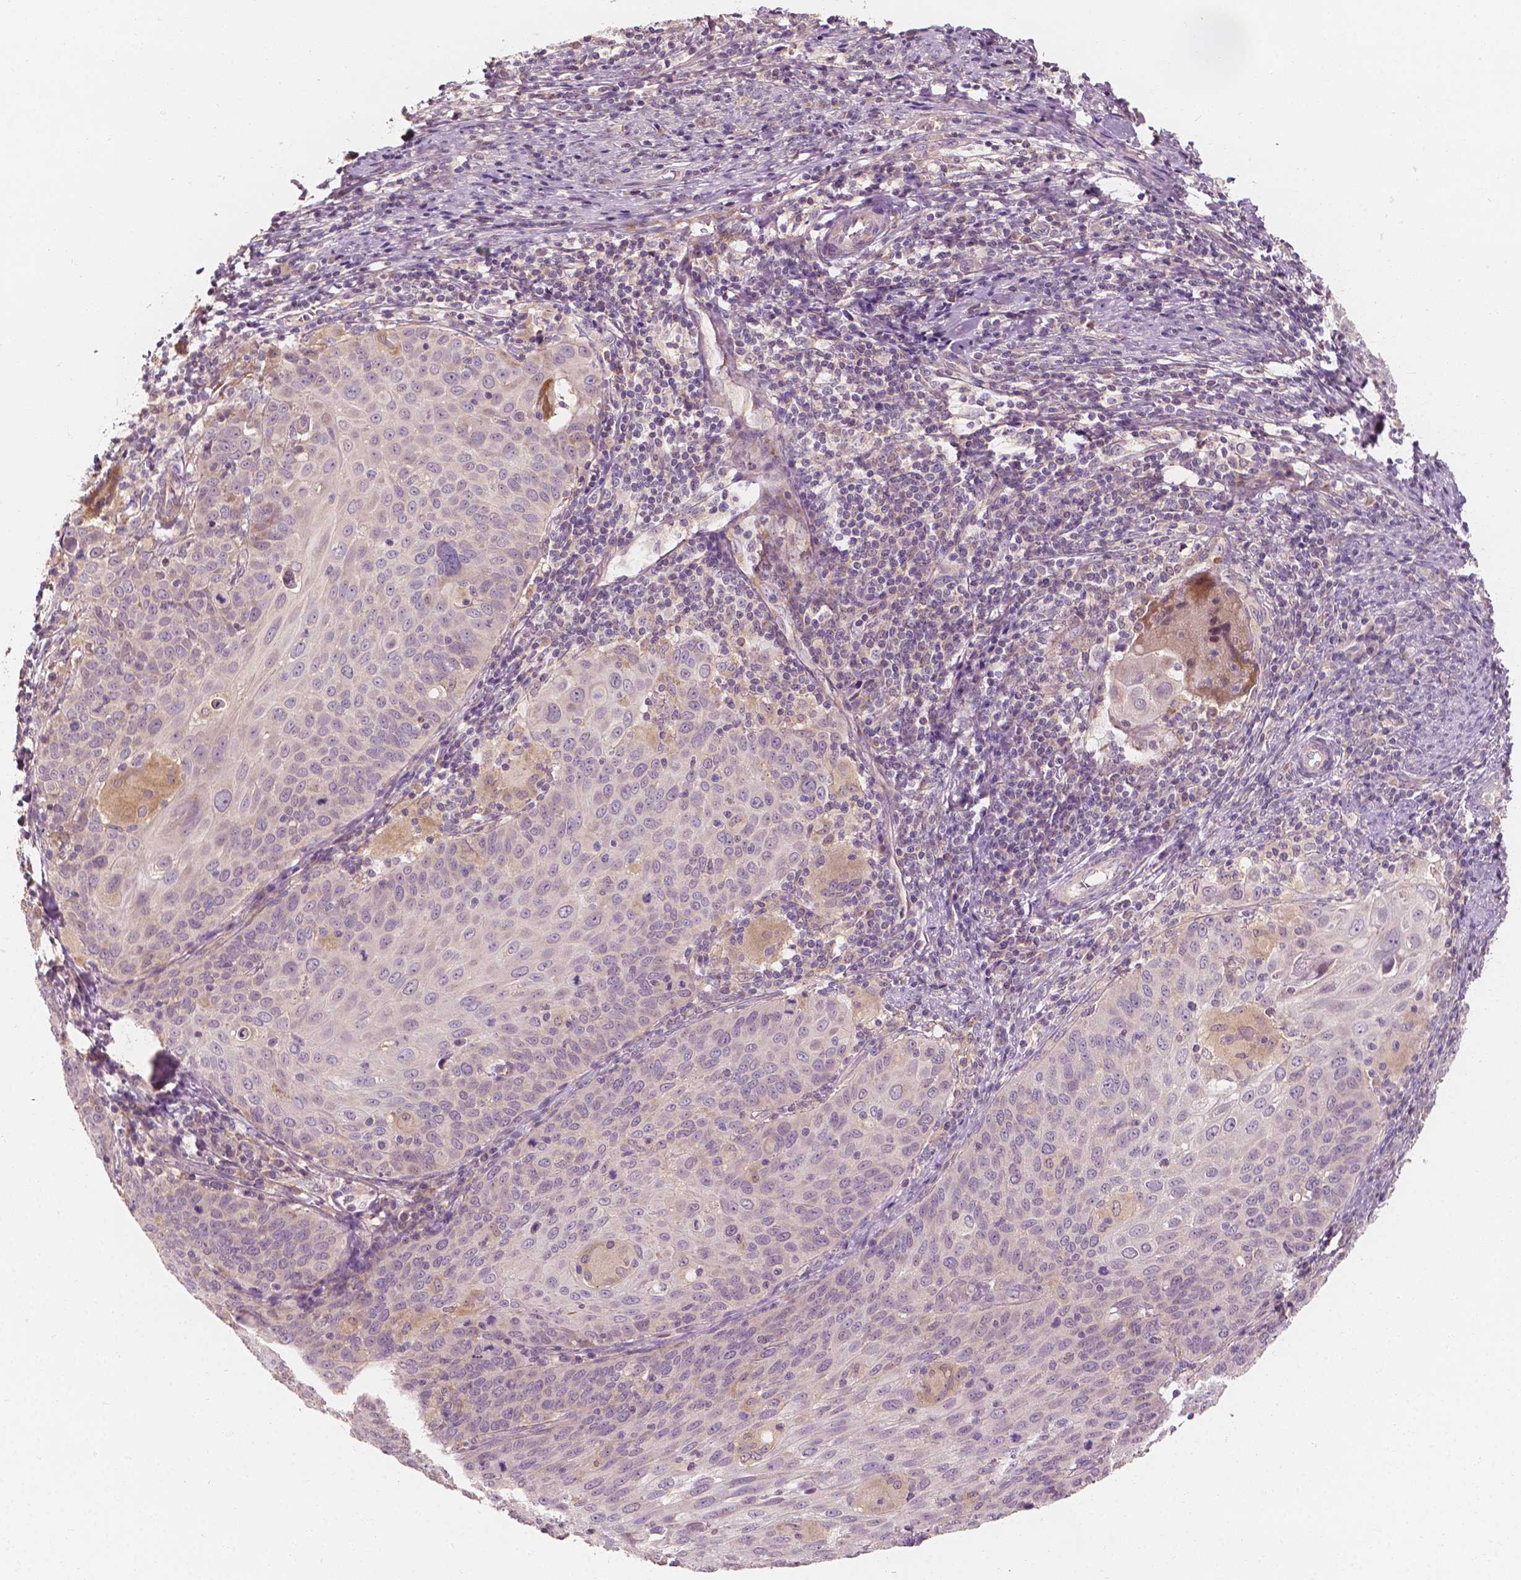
{"staining": {"intensity": "negative", "quantity": "none", "location": "none"}, "tissue": "cervical cancer", "cell_type": "Tumor cells", "image_type": "cancer", "snomed": [{"axis": "morphology", "description": "Squamous cell carcinoma, NOS"}, {"axis": "topography", "description": "Cervix"}], "caption": "DAB immunohistochemical staining of human cervical cancer exhibits no significant positivity in tumor cells.", "gene": "SHPK", "patient": {"sex": "female", "age": 65}}